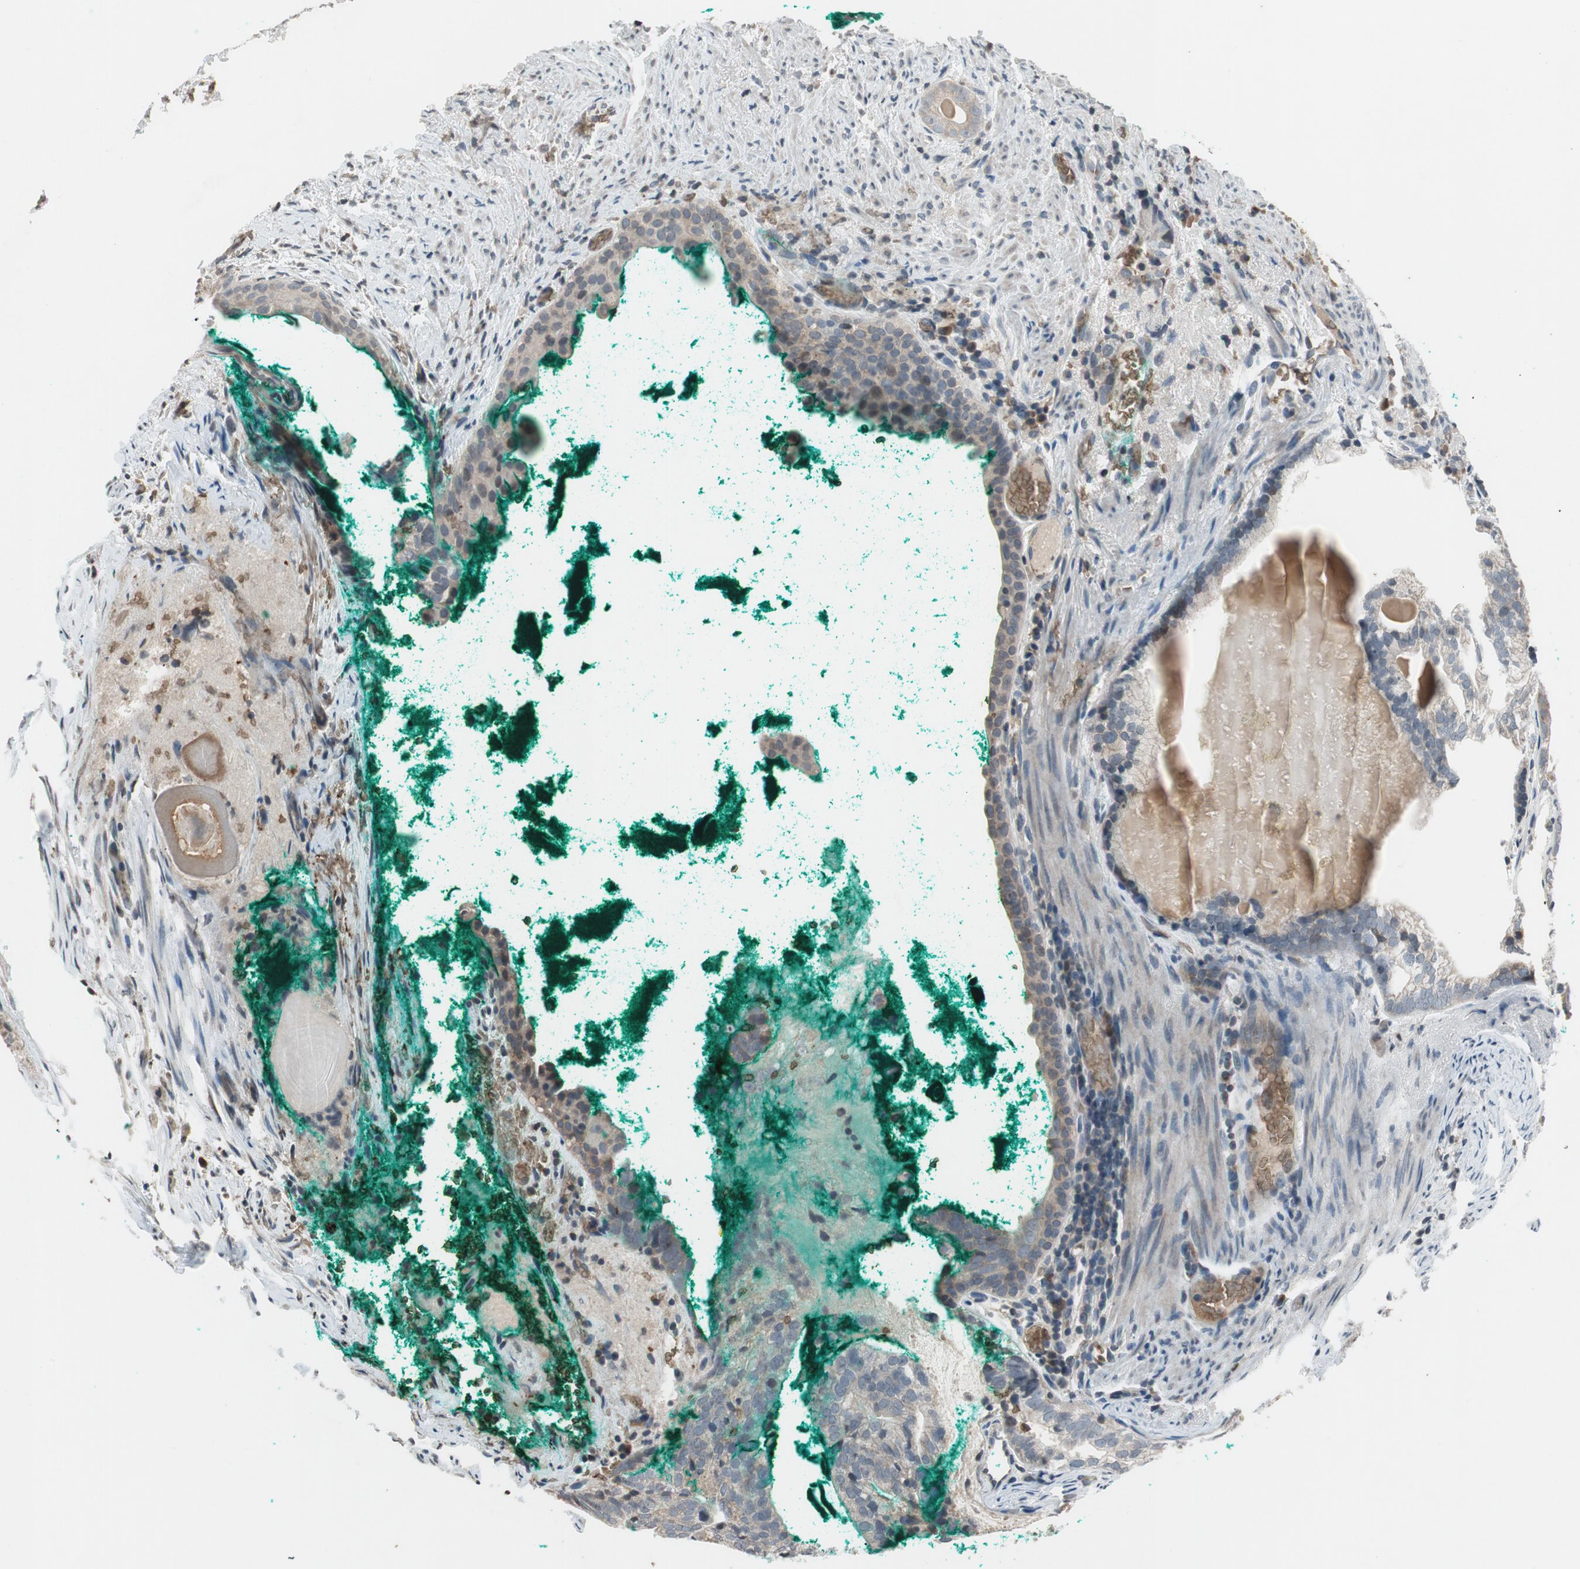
{"staining": {"intensity": "weak", "quantity": "<25%", "location": "cytoplasmic/membranous"}, "tissue": "prostate cancer", "cell_type": "Tumor cells", "image_type": "cancer", "snomed": [{"axis": "morphology", "description": "Adenocarcinoma, High grade"}, {"axis": "topography", "description": "Prostate"}], "caption": "Immunohistochemistry (IHC) photomicrograph of neoplastic tissue: human high-grade adenocarcinoma (prostate) stained with DAB reveals no significant protein expression in tumor cells.", "gene": "GYPC", "patient": {"sex": "male", "age": 66}}